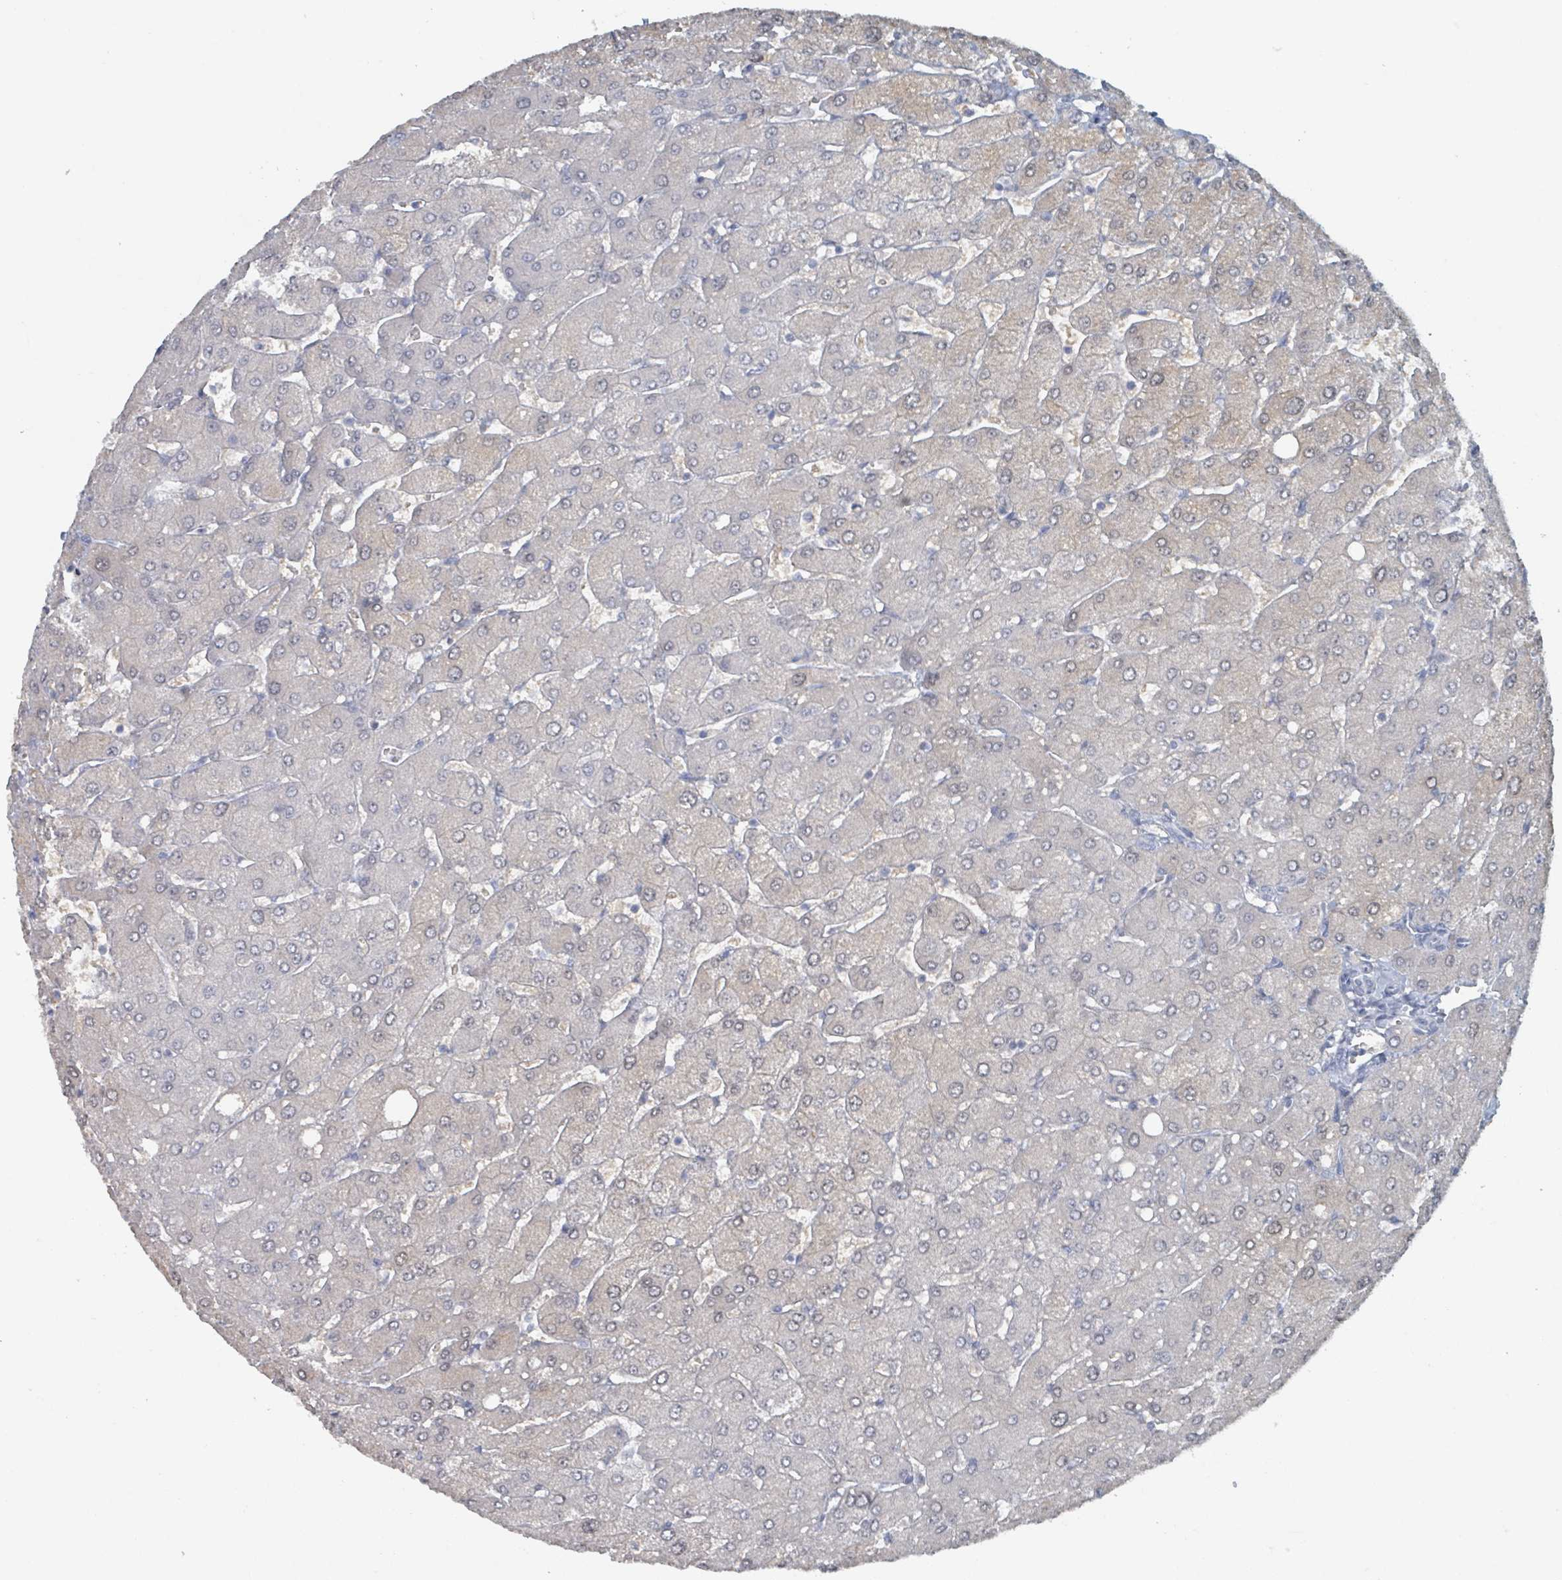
{"staining": {"intensity": "negative", "quantity": "none", "location": "none"}, "tissue": "liver", "cell_type": "Cholangiocytes", "image_type": "normal", "snomed": [{"axis": "morphology", "description": "Normal tissue, NOS"}, {"axis": "topography", "description": "Liver"}], "caption": "Protein analysis of benign liver shows no significant positivity in cholangiocytes. (DAB (3,3'-diaminobenzidine) immunohistochemistry visualized using brightfield microscopy, high magnification).", "gene": "HEATR5A", "patient": {"sex": "male", "age": 55}}